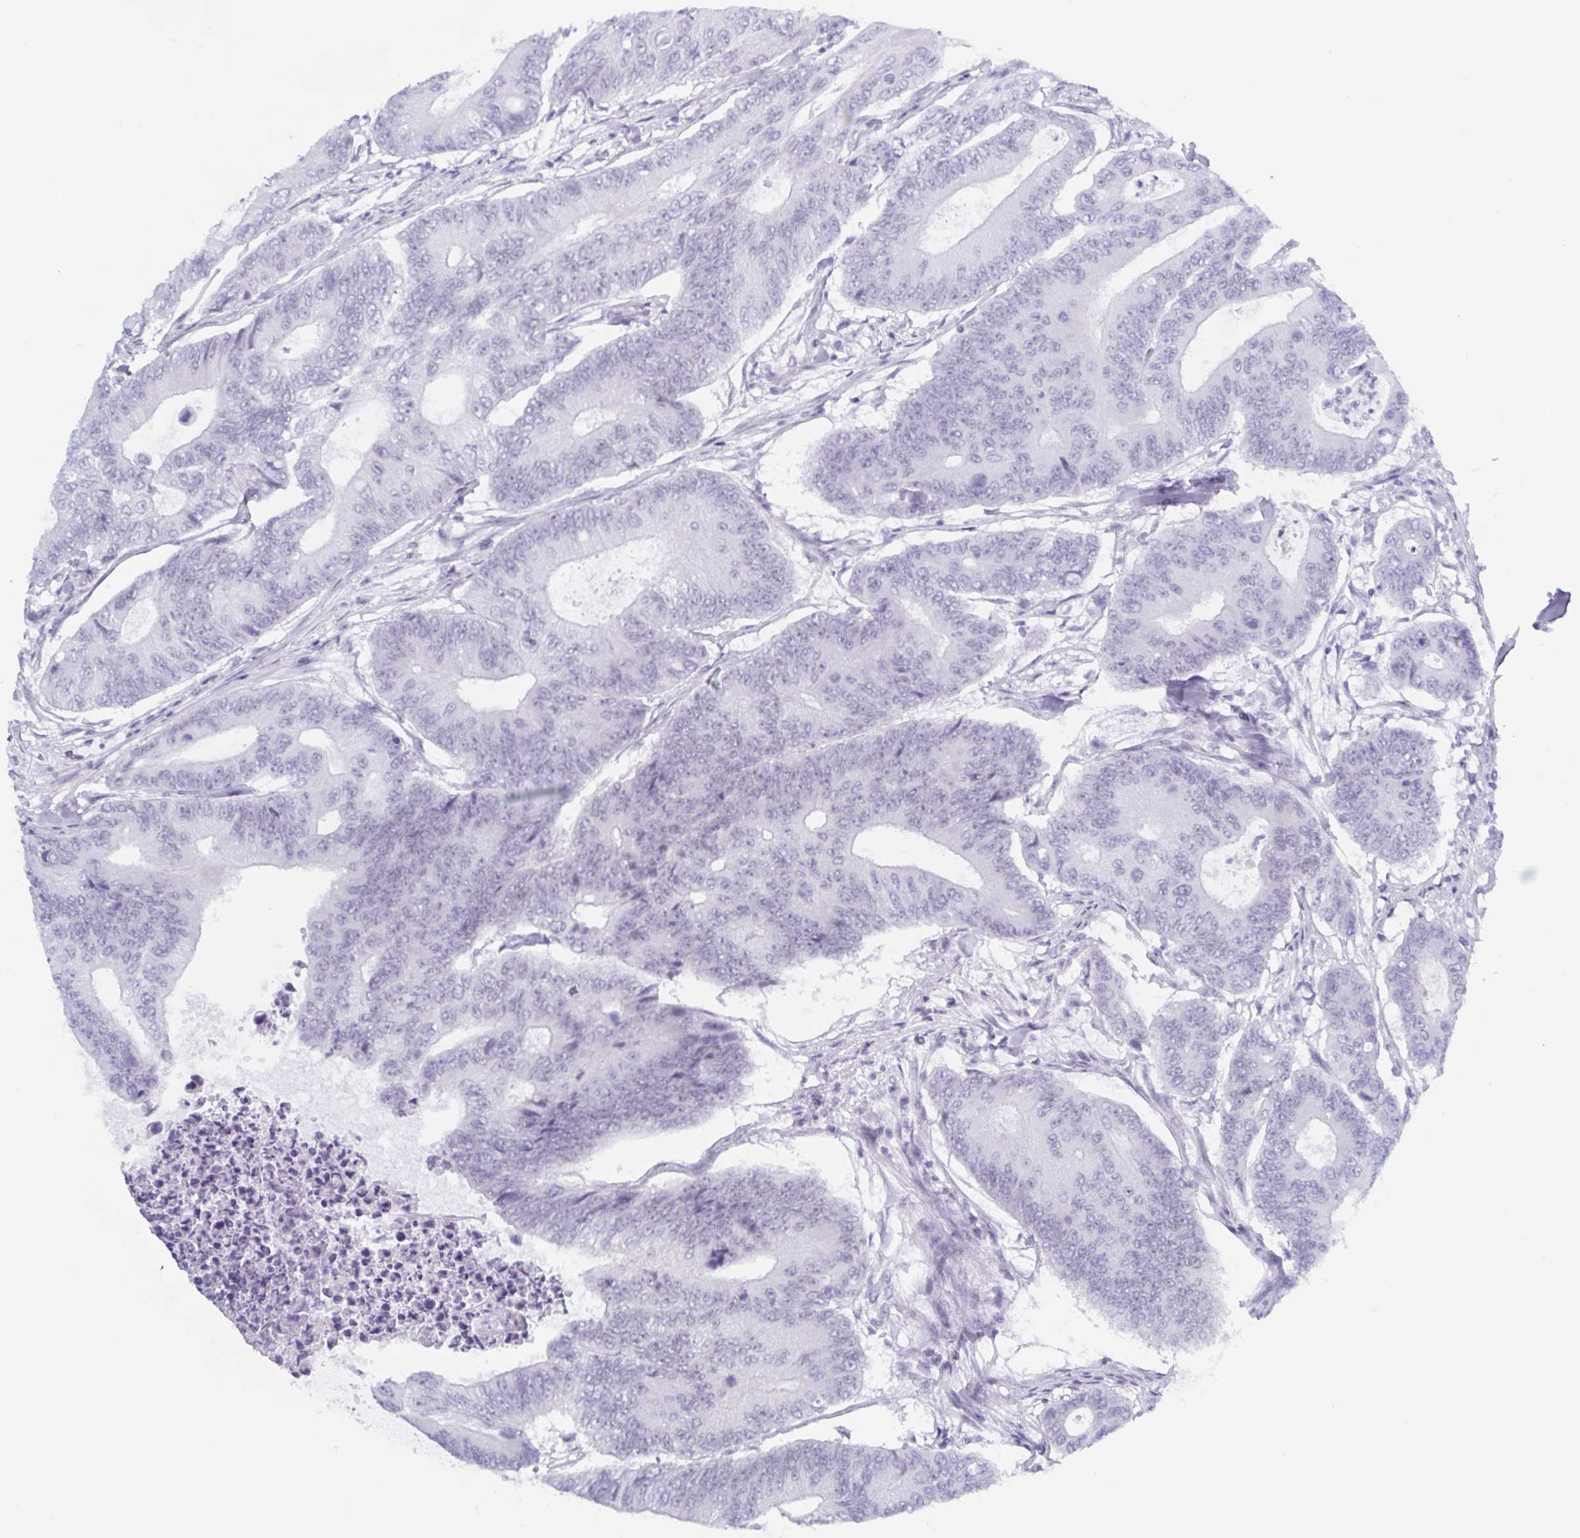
{"staining": {"intensity": "negative", "quantity": "none", "location": "none"}, "tissue": "colorectal cancer", "cell_type": "Tumor cells", "image_type": "cancer", "snomed": [{"axis": "morphology", "description": "Adenocarcinoma, NOS"}, {"axis": "topography", "description": "Colon"}], "caption": "High power microscopy photomicrograph of an immunohistochemistry (IHC) histopathology image of colorectal cancer (adenocarcinoma), revealing no significant staining in tumor cells. (Brightfield microscopy of DAB (3,3'-diaminobenzidine) immunohistochemistry at high magnification).", "gene": "ZFP64", "patient": {"sex": "female", "age": 48}}